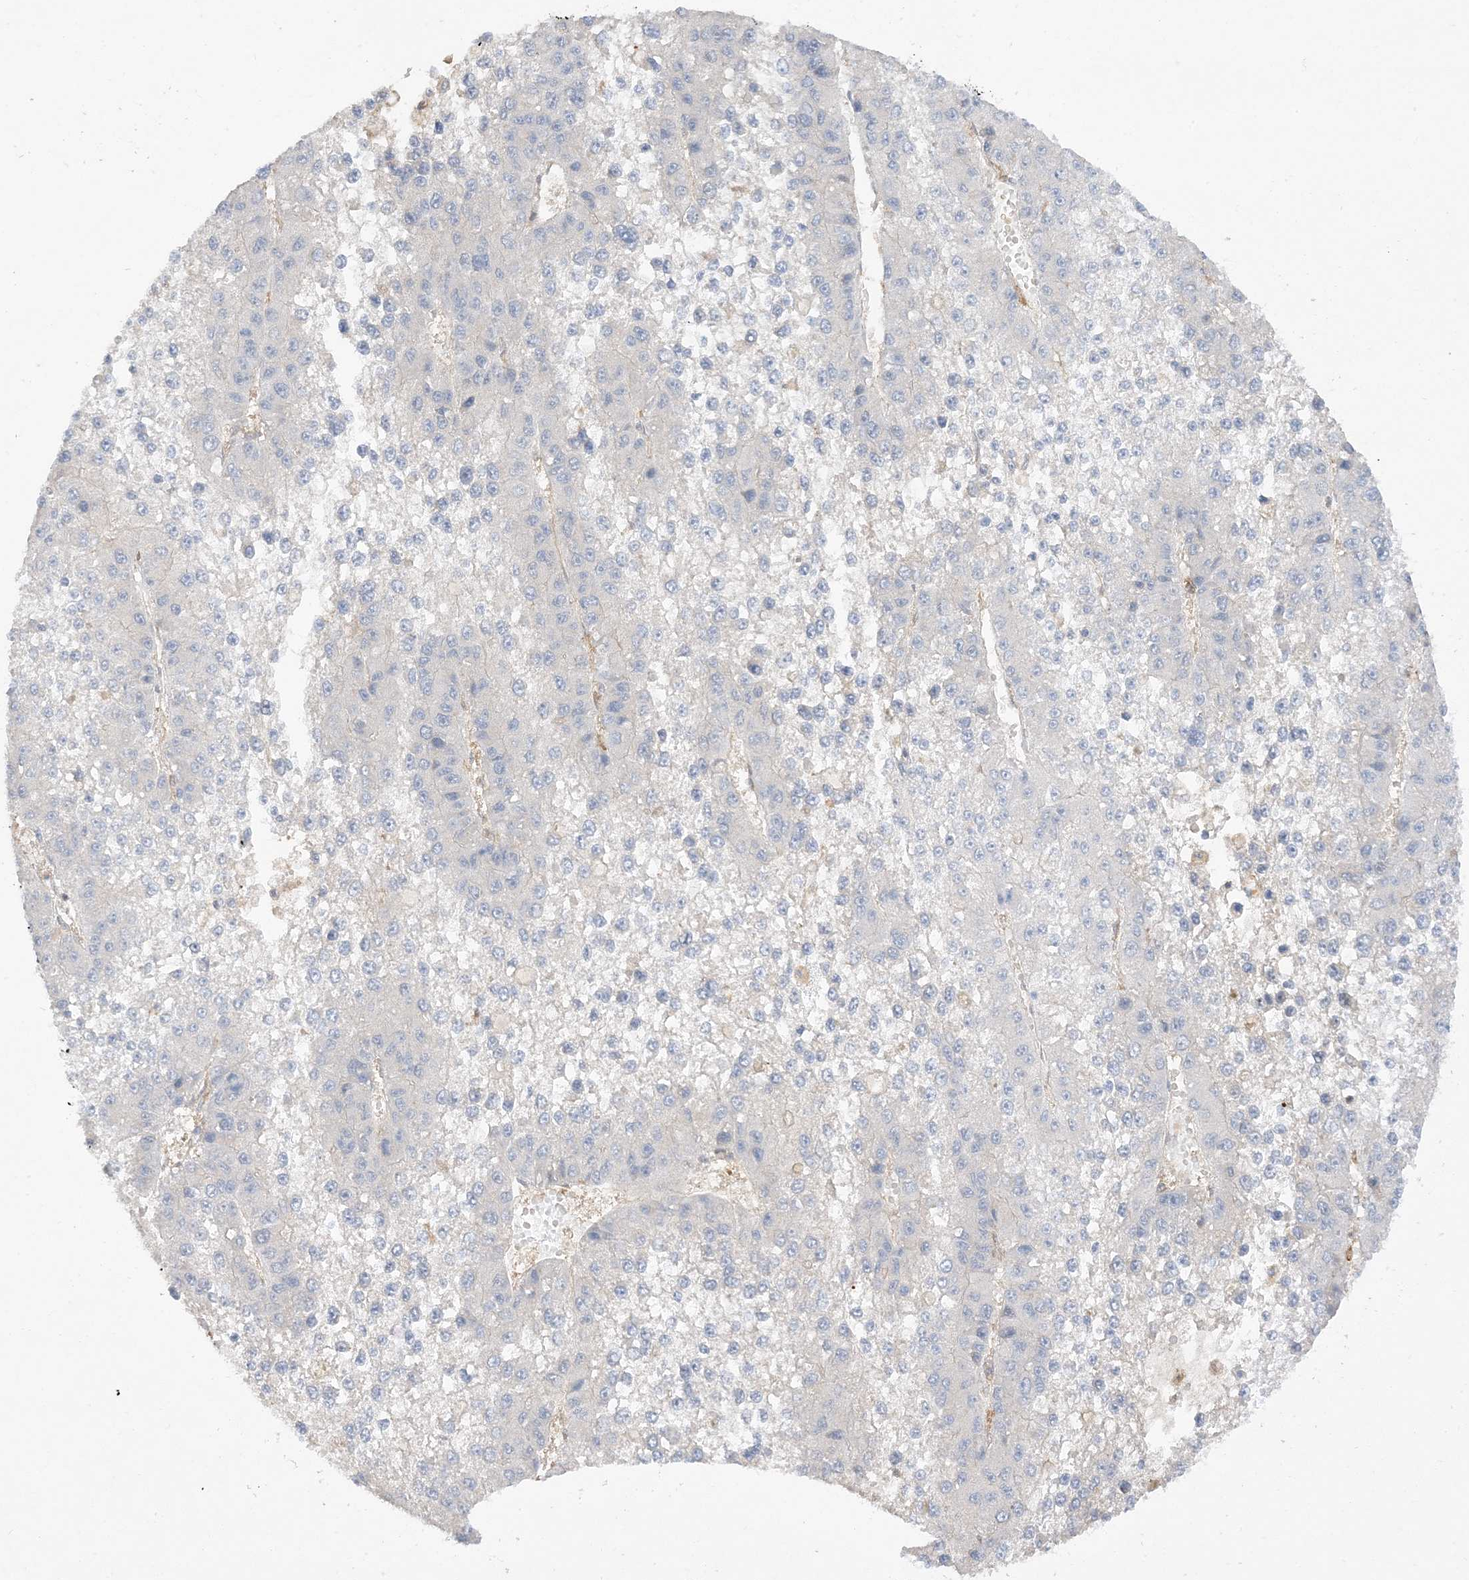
{"staining": {"intensity": "negative", "quantity": "none", "location": "none"}, "tissue": "liver cancer", "cell_type": "Tumor cells", "image_type": "cancer", "snomed": [{"axis": "morphology", "description": "Carcinoma, Hepatocellular, NOS"}, {"axis": "topography", "description": "Liver"}], "caption": "Human hepatocellular carcinoma (liver) stained for a protein using immunohistochemistry reveals no staining in tumor cells.", "gene": "PHACTR2", "patient": {"sex": "female", "age": 73}}